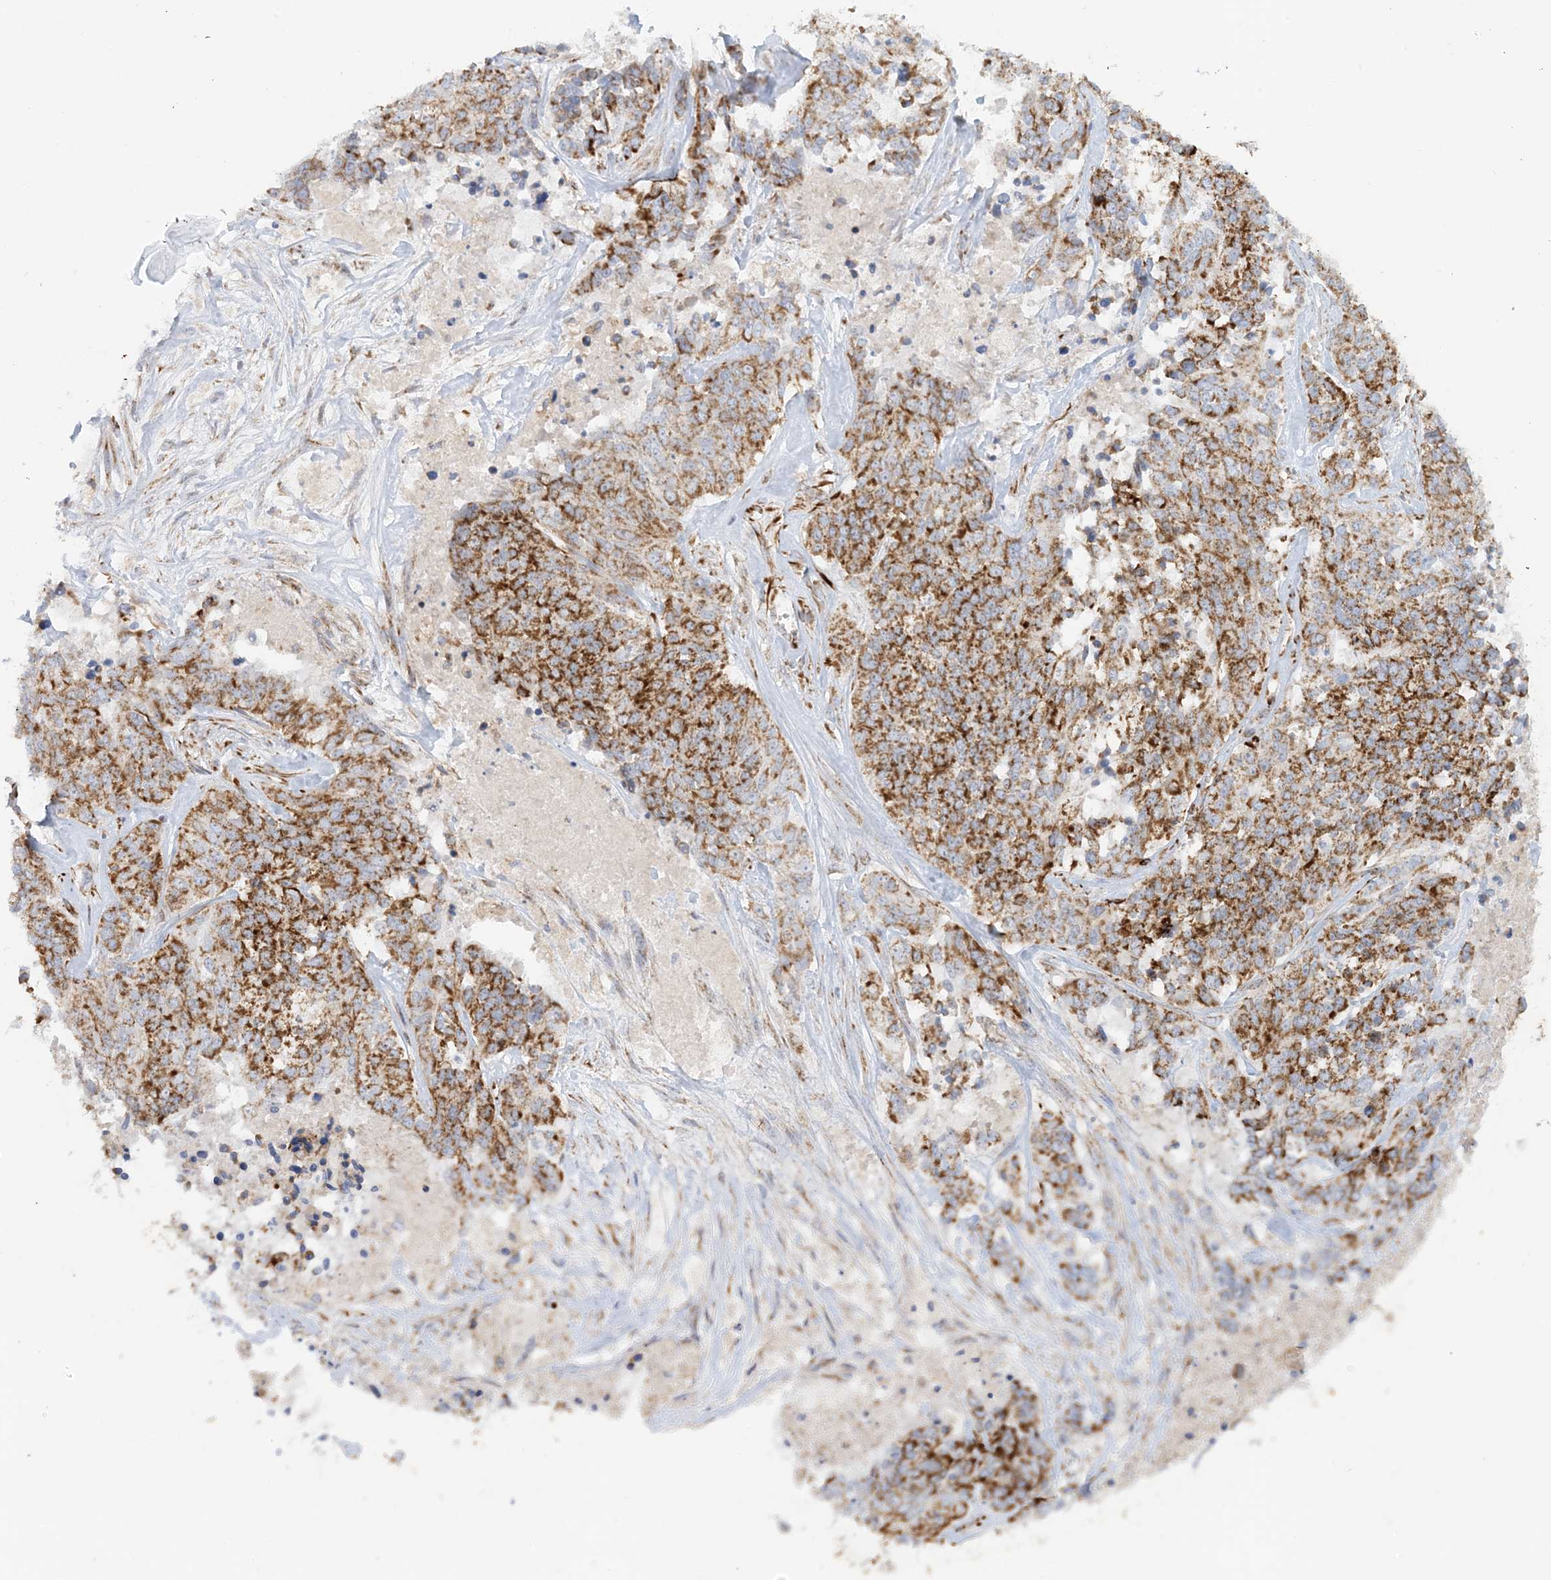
{"staining": {"intensity": "strong", "quantity": ">75%", "location": "cytoplasmic/membranous"}, "tissue": "ovarian cancer", "cell_type": "Tumor cells", "image_type": "cancer", "snomed": [{"axis": "morphology", "description": "Cystadenocarcinoma, serous, NOS"}, {"axis": "topography", "description": "Ovary"}], "caption": "Ovarian serous cystadenocarcinoma was stained to show a protein in brown. There is high levels of strong cytoplasmic/membranous staining in about >75% of tumor cells.", "gene": "COA3", "patient": {"sex": "female", "age": 44}}